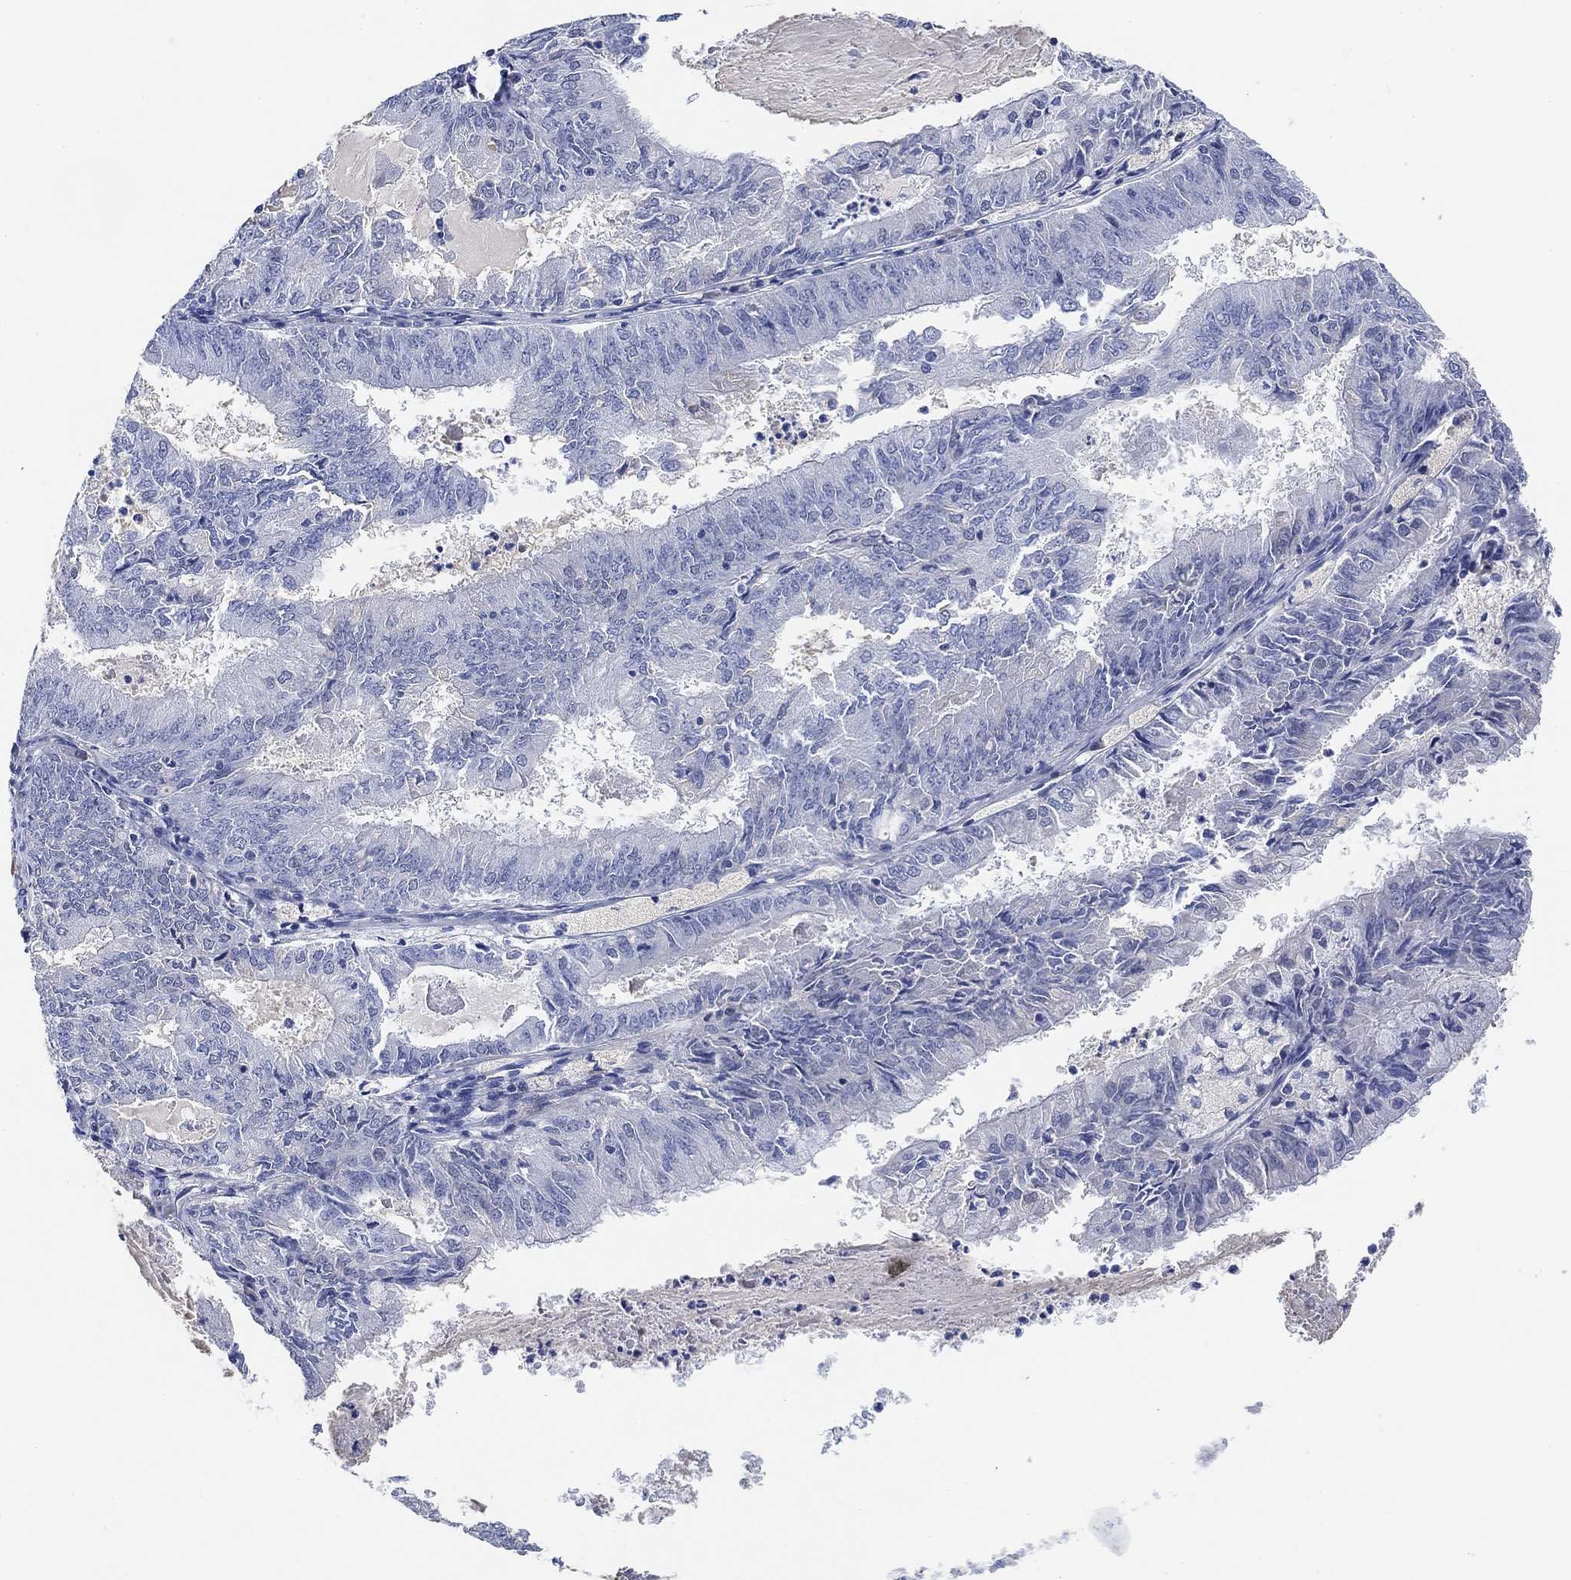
{"staining": {"intensity": "negative", "quantity": "none", "location": "none"}, "tissue": "endometrial cancer", "cell_type": "Tumor cells", "image_type": "cancer", "snomed": [{"axis": "morphology", "description": "Adenocarcinoma, NOS"}, {"axis": "topography", "description": "Endometrium"}], "caption": "There is no significant positivity in tumor cells of endometrial adenocarcinoma.", "gene": "PAX6", "patient": {"sex": "female", "age": 57}}